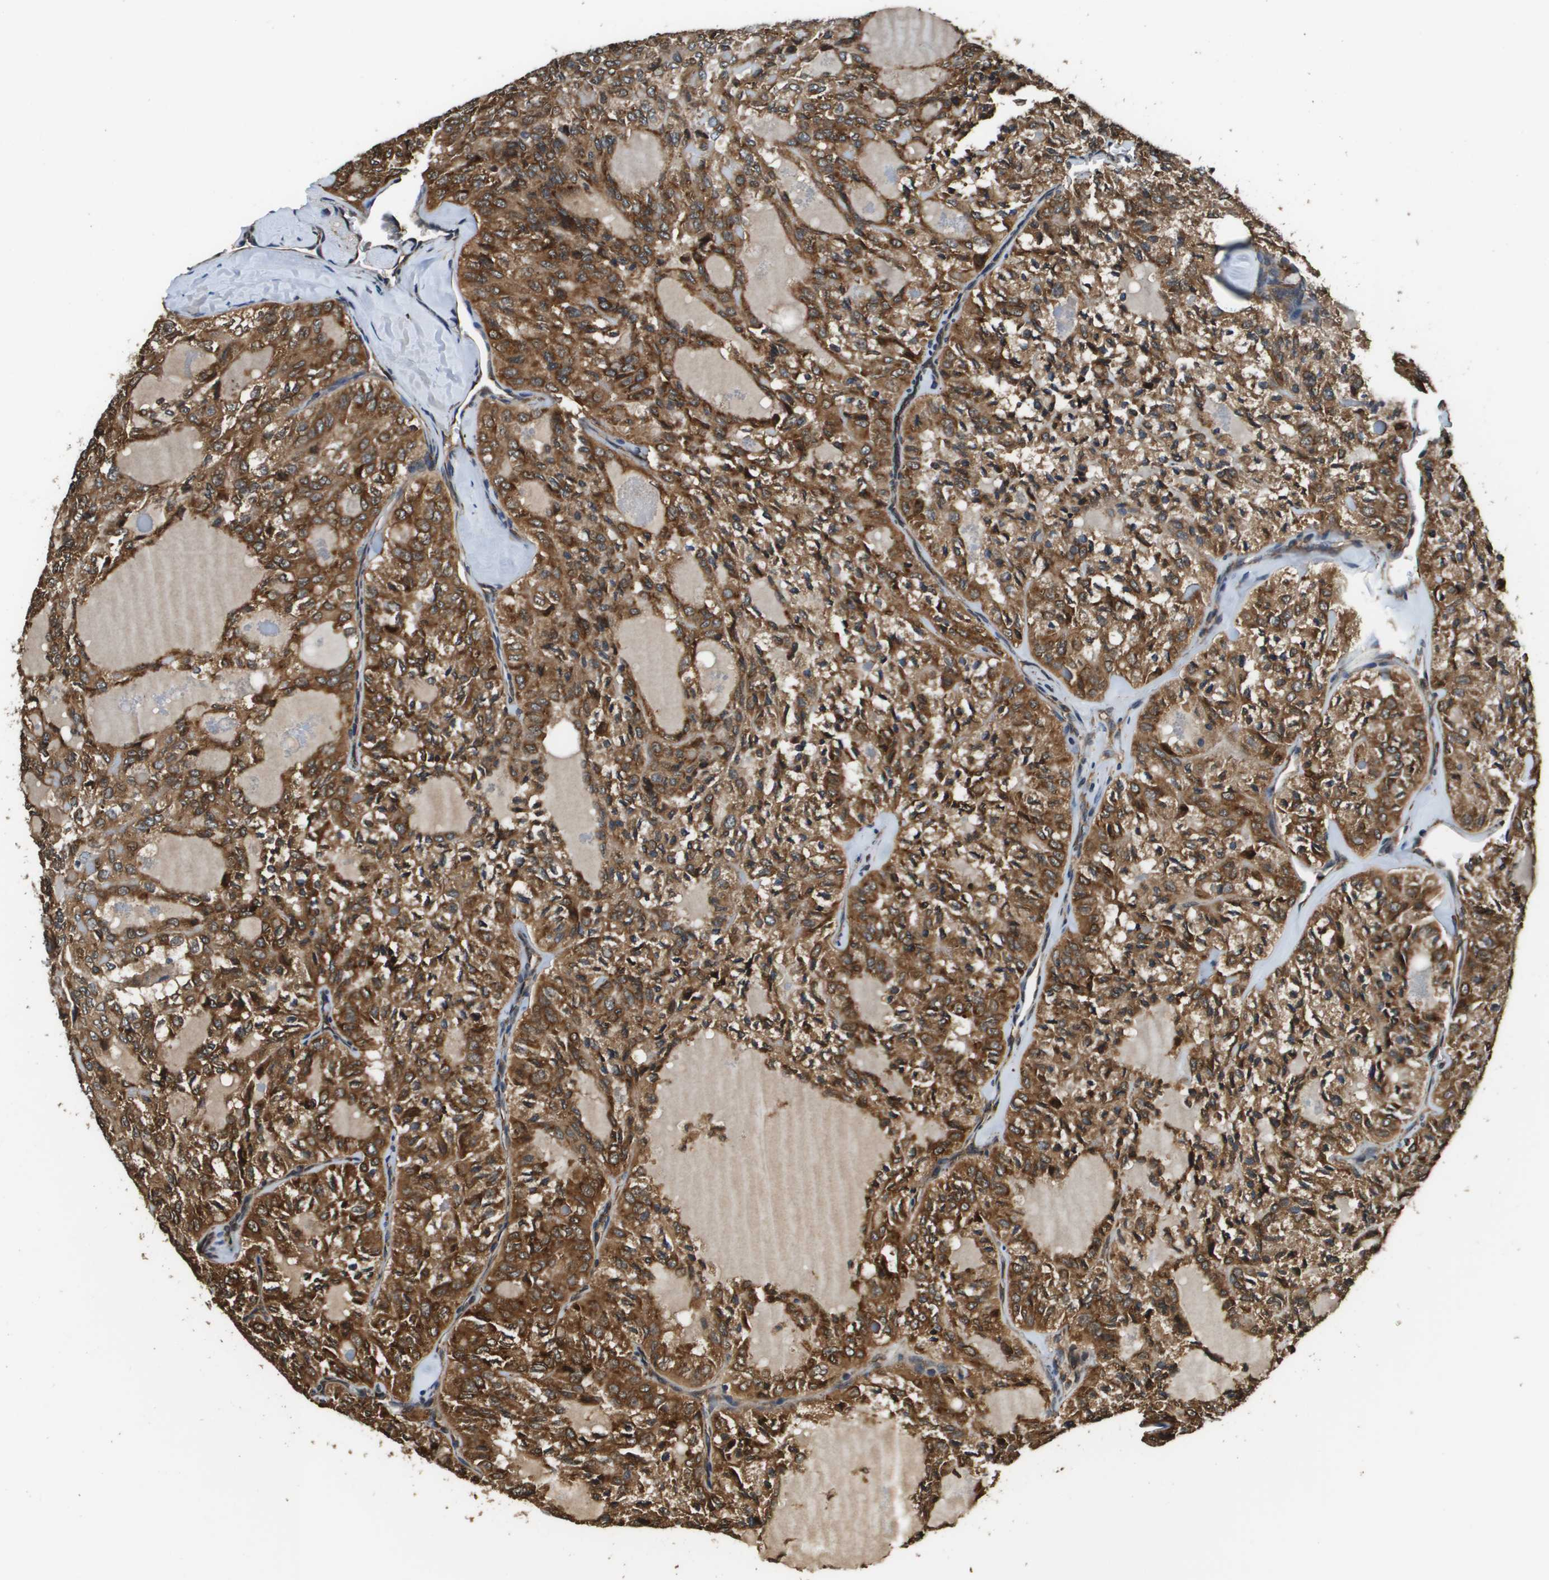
{"staining": {"intensity": "strong", "quantity": ">75%", "location": "cytoplasmic/membranous"}, "tissue": "thyroid cancer", "cell_type": "Tumor cells", "image_type": "cancer", "snomed": [{"axis": "morphology", "description": "Follicular adenoma carcinoma, NOS"}, {"axis": "topography", "description": "Thyroid gland"}], "caption": "Immunohistochemistry (IHC) micrograph of human follicular adenoma carcinoma (thyroid) stained for a protein (brown), which displays high levels of strong cytoplasmic/membranous positivity in approximately >75% of tumor cells.", "gene": "SEC62", "patient": {"sex": "male", "age": 75}}